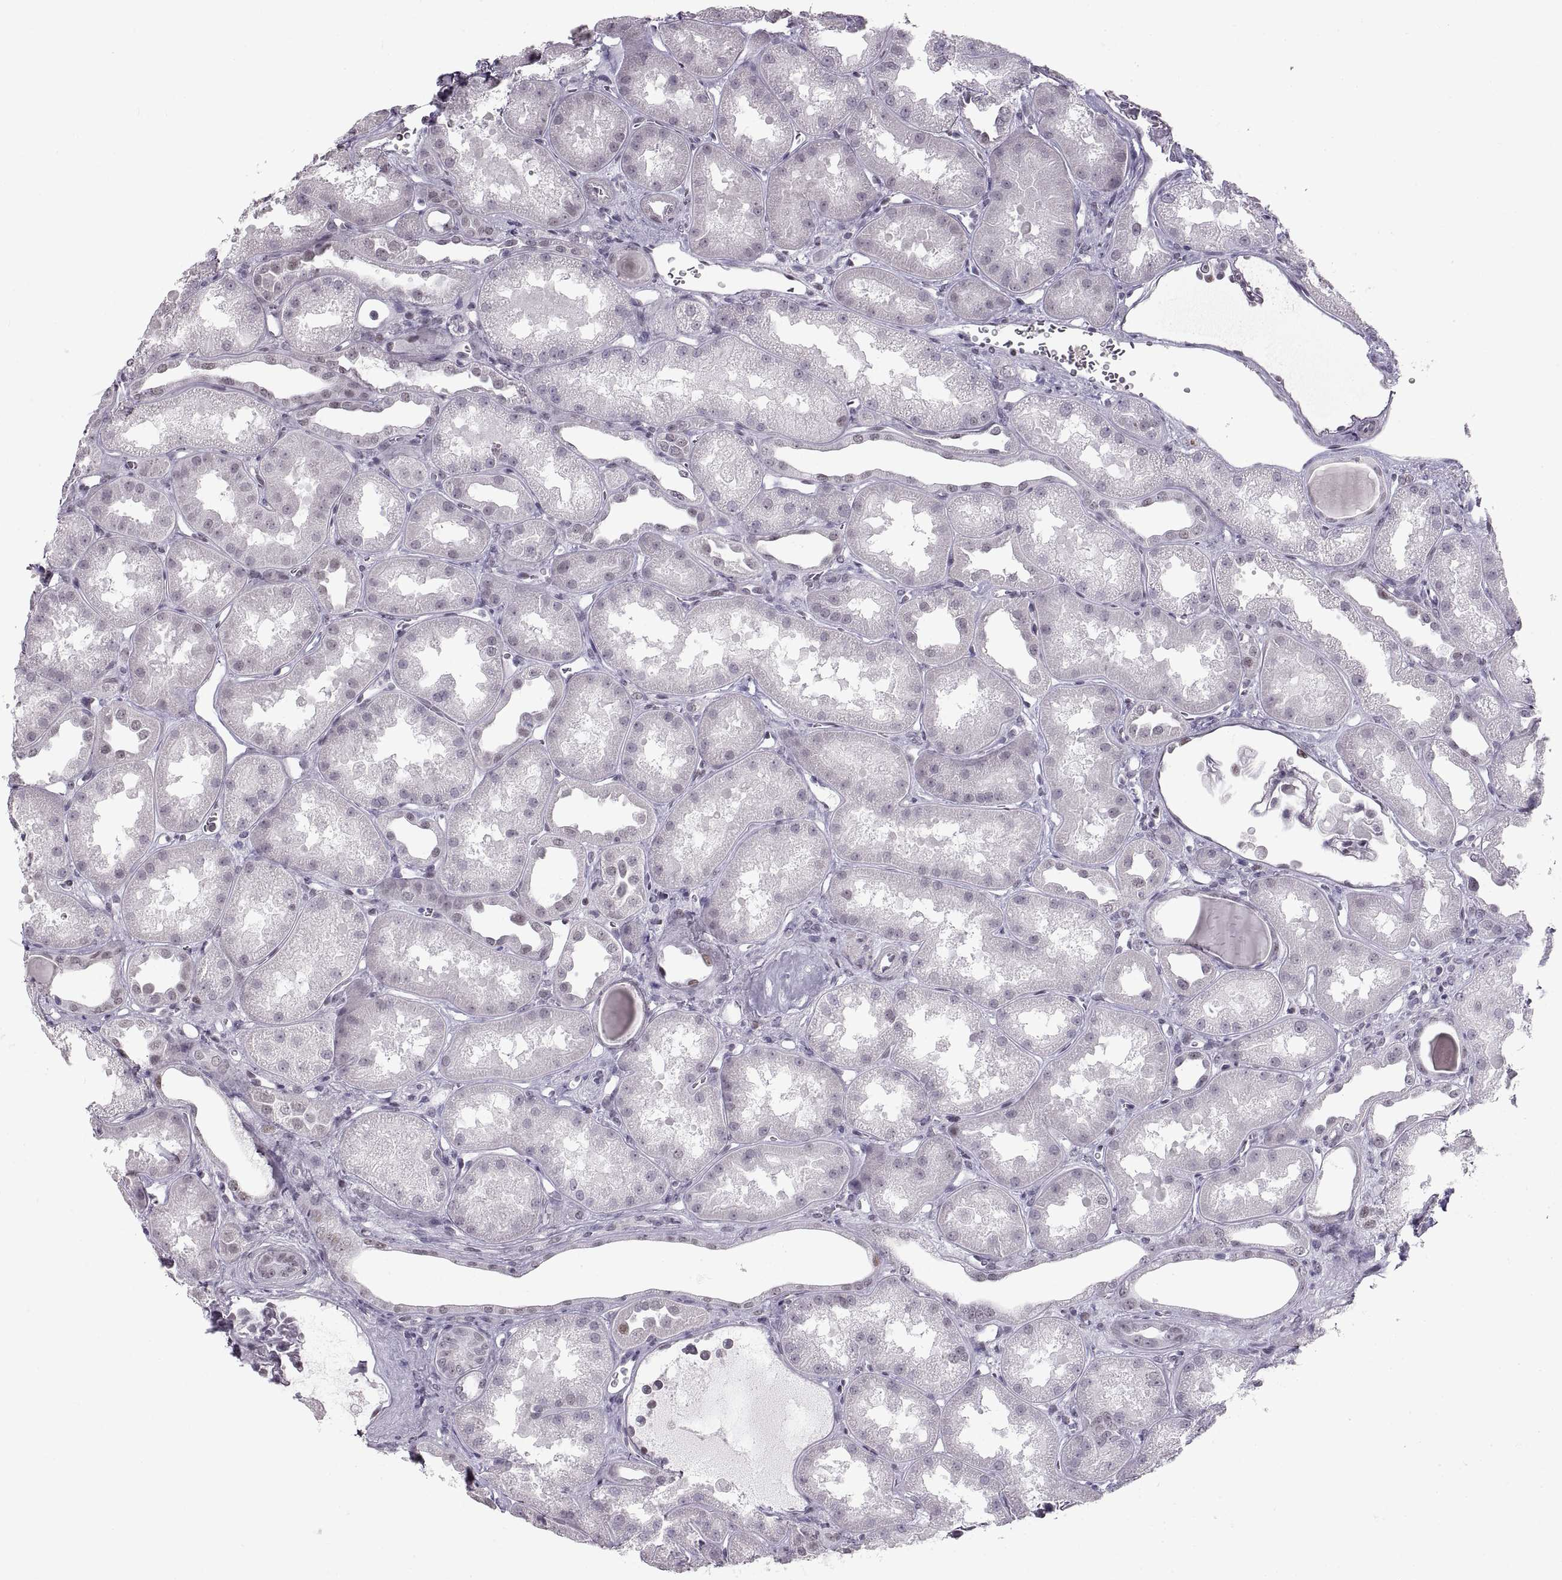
{"staining": {"intensity": "negative", "quantity": "none", "location": "none"}, "tissue": "kidney", "cell_type": "Cells in glomeruli", "image_type": "normal", "snomed": [{"axis": "morphology", "description": "Normal tissue, NOS"}, {"axis": "topography", "description": "Kidney"}], "caption": "High magnification brightfield microscopy of benign kidney stained with DAB (3,3'-diaminobenzidine) (brown) and counterstained with hematoxylin (blue): cells in glomeruli show no significant staining. (IHC, brightfield microscopy, high magnification).", "gene": "NANOS3", "patient": {"sex": "male", "age": 61}}